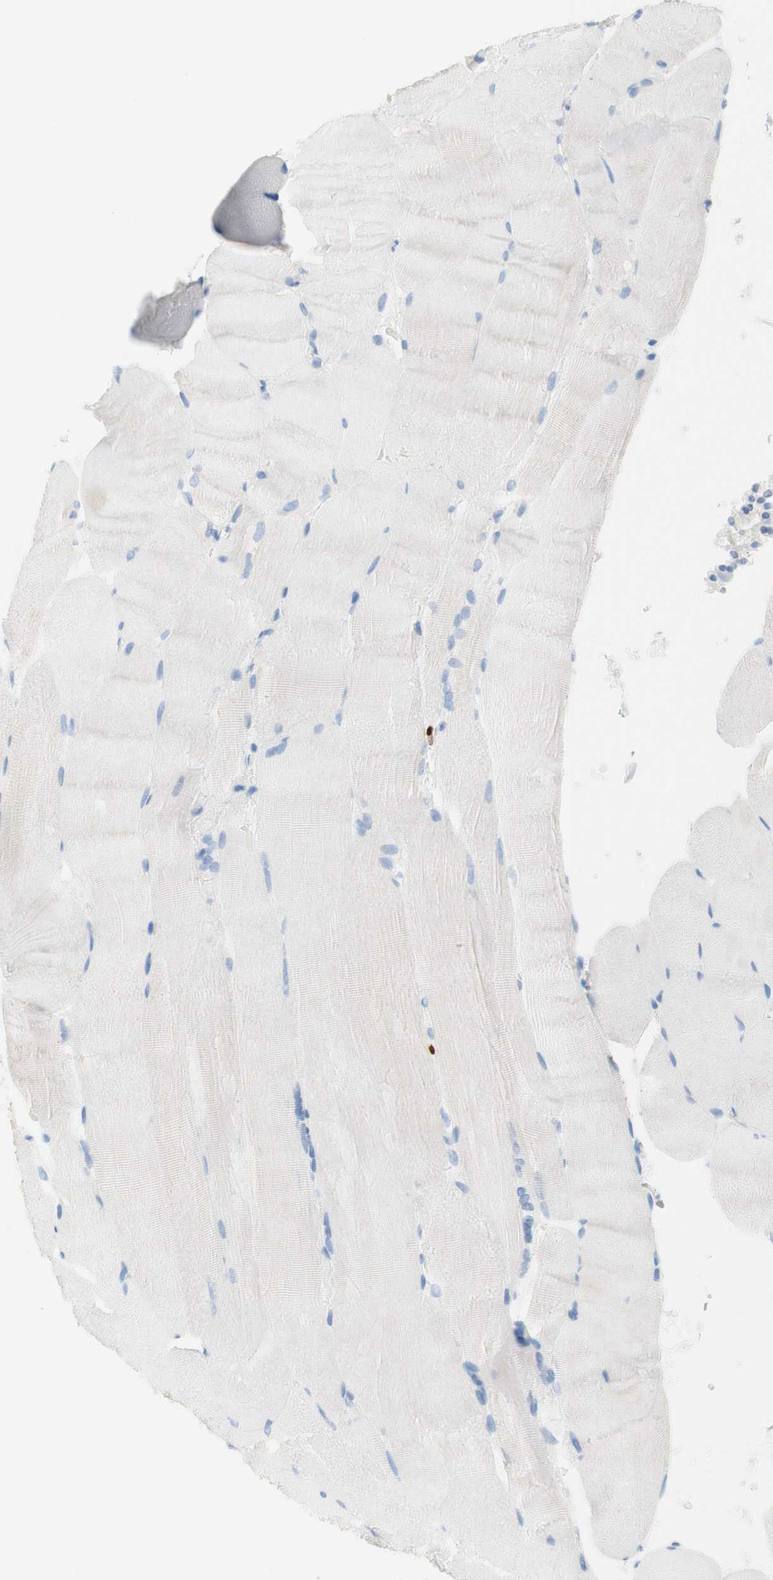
{"staining": {"intensity": "negative", "quantity": "none", "location": "none"}, "tissue": "skeletal muscle", "cell_type": "Myocytes", "image_type": "normal", "snomed": [{"axis": "morphology", "description": "Normal tissue, NOS"}, {"axis": "topography", "description": "Skin"}, {"axis": "topography", "description": "Skeletal muscle"}], "caption": "Myocytes show no significant expression in benign skeletal muscle. (Brightfield microscopy of DAB immunohistochemistry (IHC) at high magnification).", "gene": "CEACAM1", "patient": {"sex": "male", "age": 83}}